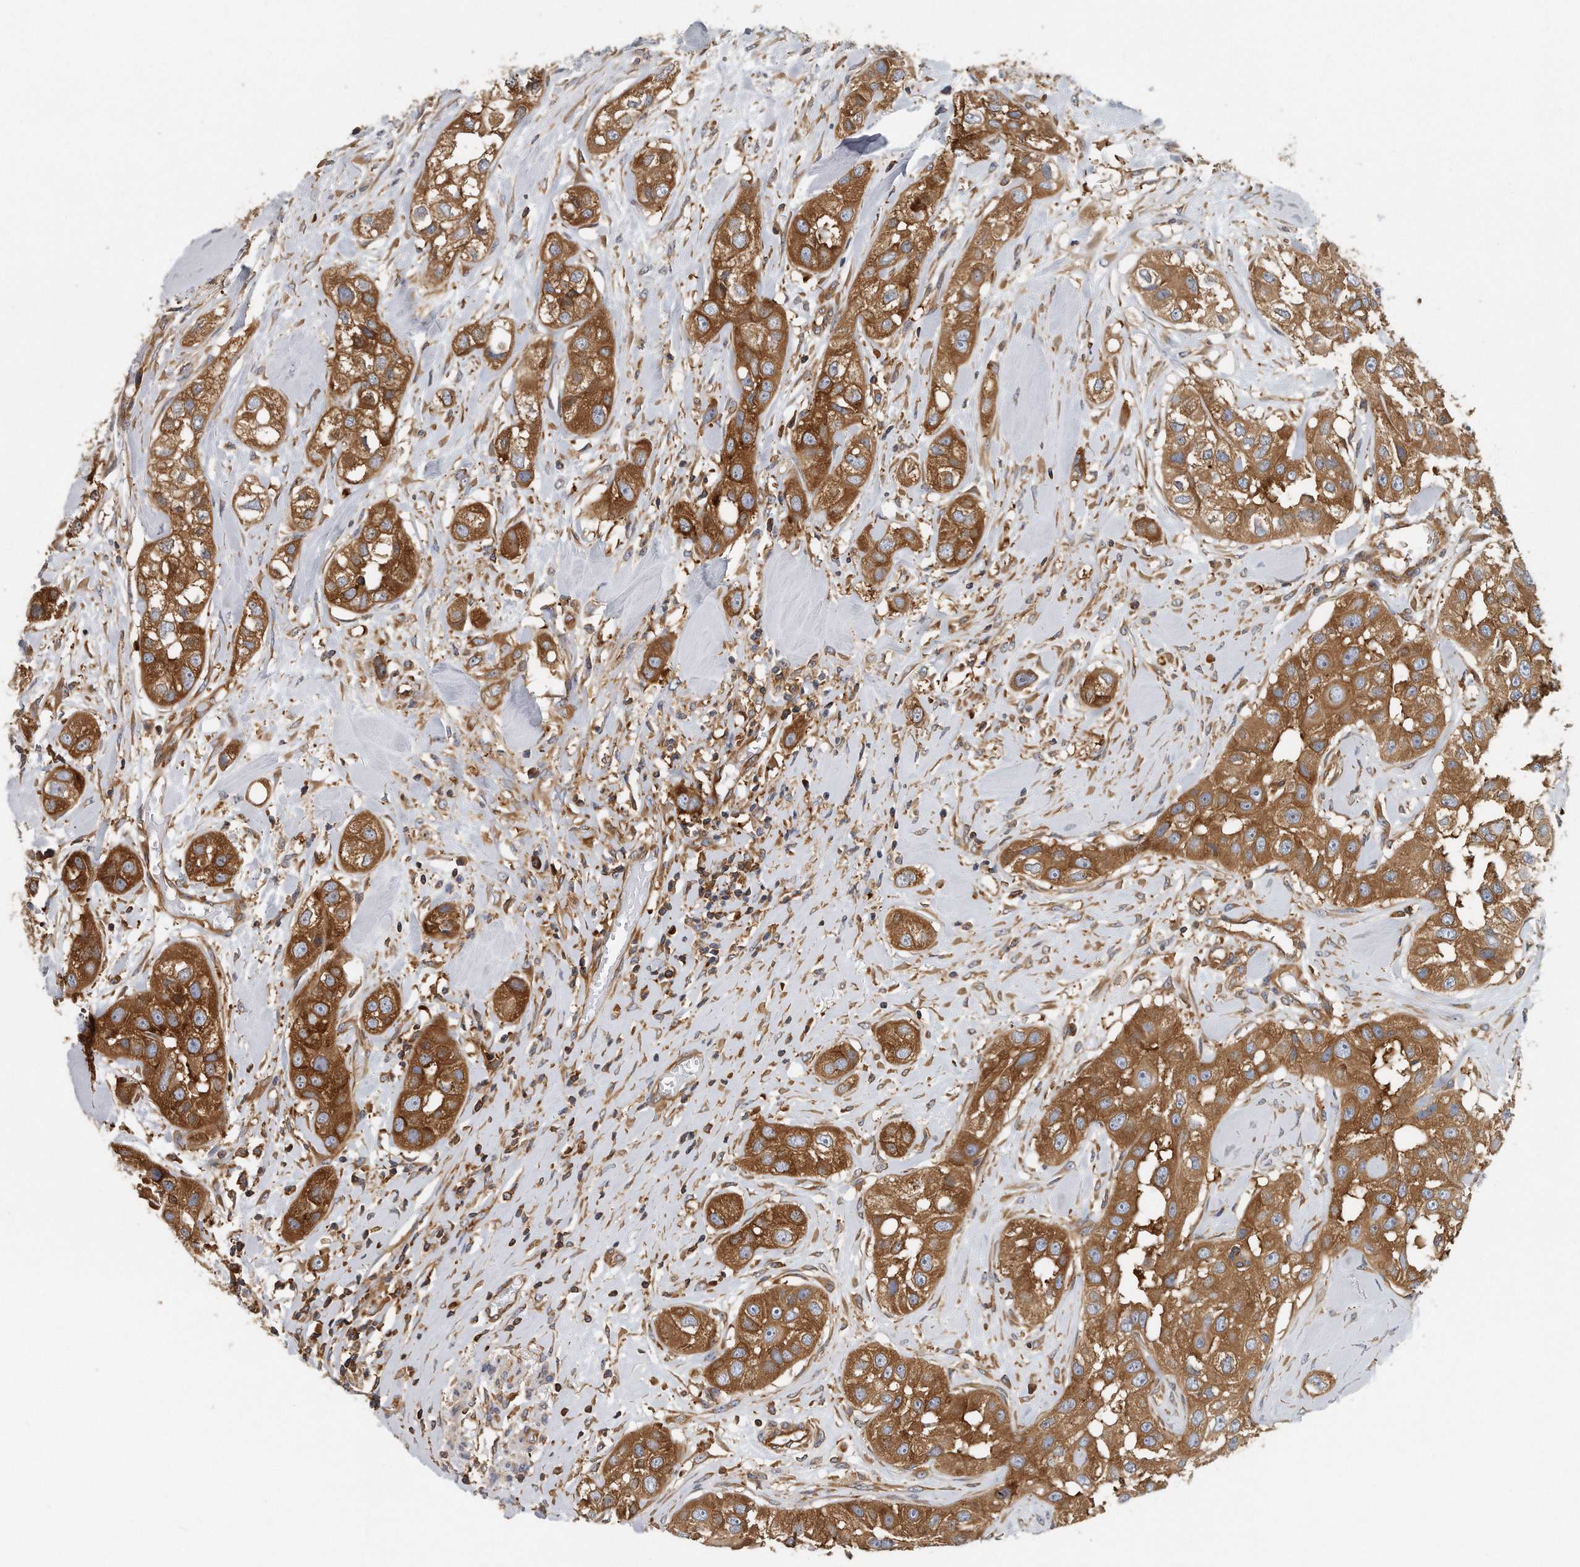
{"staining": {"intensity": "strong", "quantity": ">75%", "location": "cytoplasmic/membranous"}, "tissue": "head and neck cancer", "cell_type": "Tumor cells", "image_type": "cancer", "snomed": [{"axis": "morphology", "description": "Normal tissue, NOS"}, {"axis": "morphology", "description": "Squamous cell carcinoma, NOS"}, {"axis": "topography", "description": "Skeletal muscle"}, {"axis": "topography", "description": "Head-Neck"}], "caption": "High-power microscopy captured an immunohistochemistry image of squamous cell carcinoma (head and neck), revealing strong cytoplasmic/membranous expression in about >75% of tumor cells. The protein of interest is stained brown, and the nuclei are stained in blue (DAB (3,3'-diaminobenzidine) IHC with brightfield microscopy, high magnification).", "gene": "EIF3I", "patient": {"sex": "male", "age": 51}}